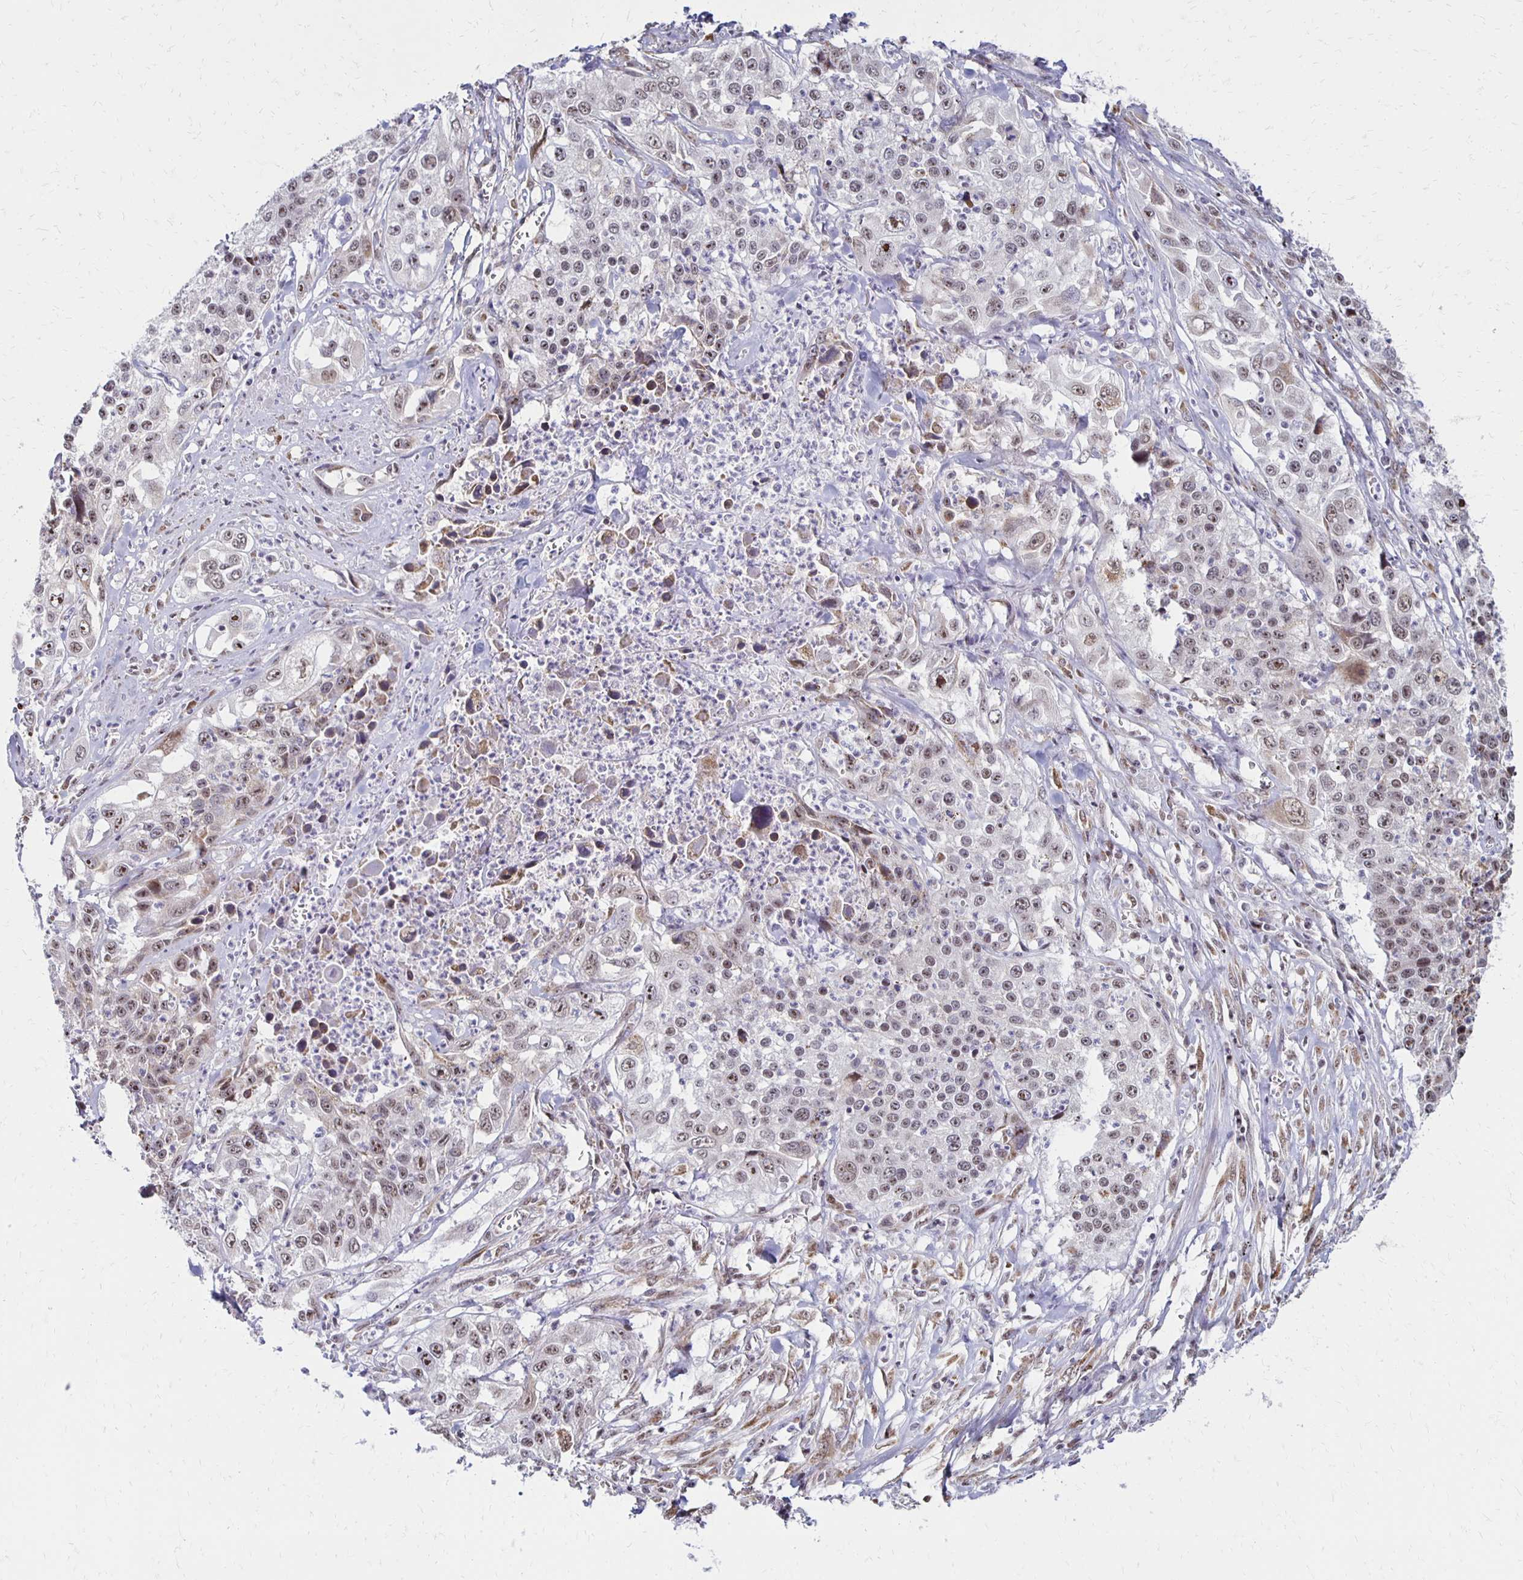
{"staining": {"intensity": "weak", "quantity": "<25%", "location": "nuclear"}, "tissue": "lung cancer", "cell_type": "Tumor cells", "image_type": "cancer", "snomed": [{"axis": "morphology", "description": "Squamous cell carcinoma, NOS"}, {"axis": "morphology", "description": "Squamous cell carcinoma, metastatic, NOS"}, {"axis": "topography", "description": "Lung"}, {"axis": "topography", "description": "Pleura, NOS"}], "caption": "Immunohistochemical staining of lung cancer demonstrates no significant expression in tumor cells. Brightfield microscopy of immunohistochemistry (IHC) stained with DAB (brown) and hematoxylin (blue), captured at high magnification.", "gene": "DAGLA", "patient": {"sex": "male", "age": 72}}